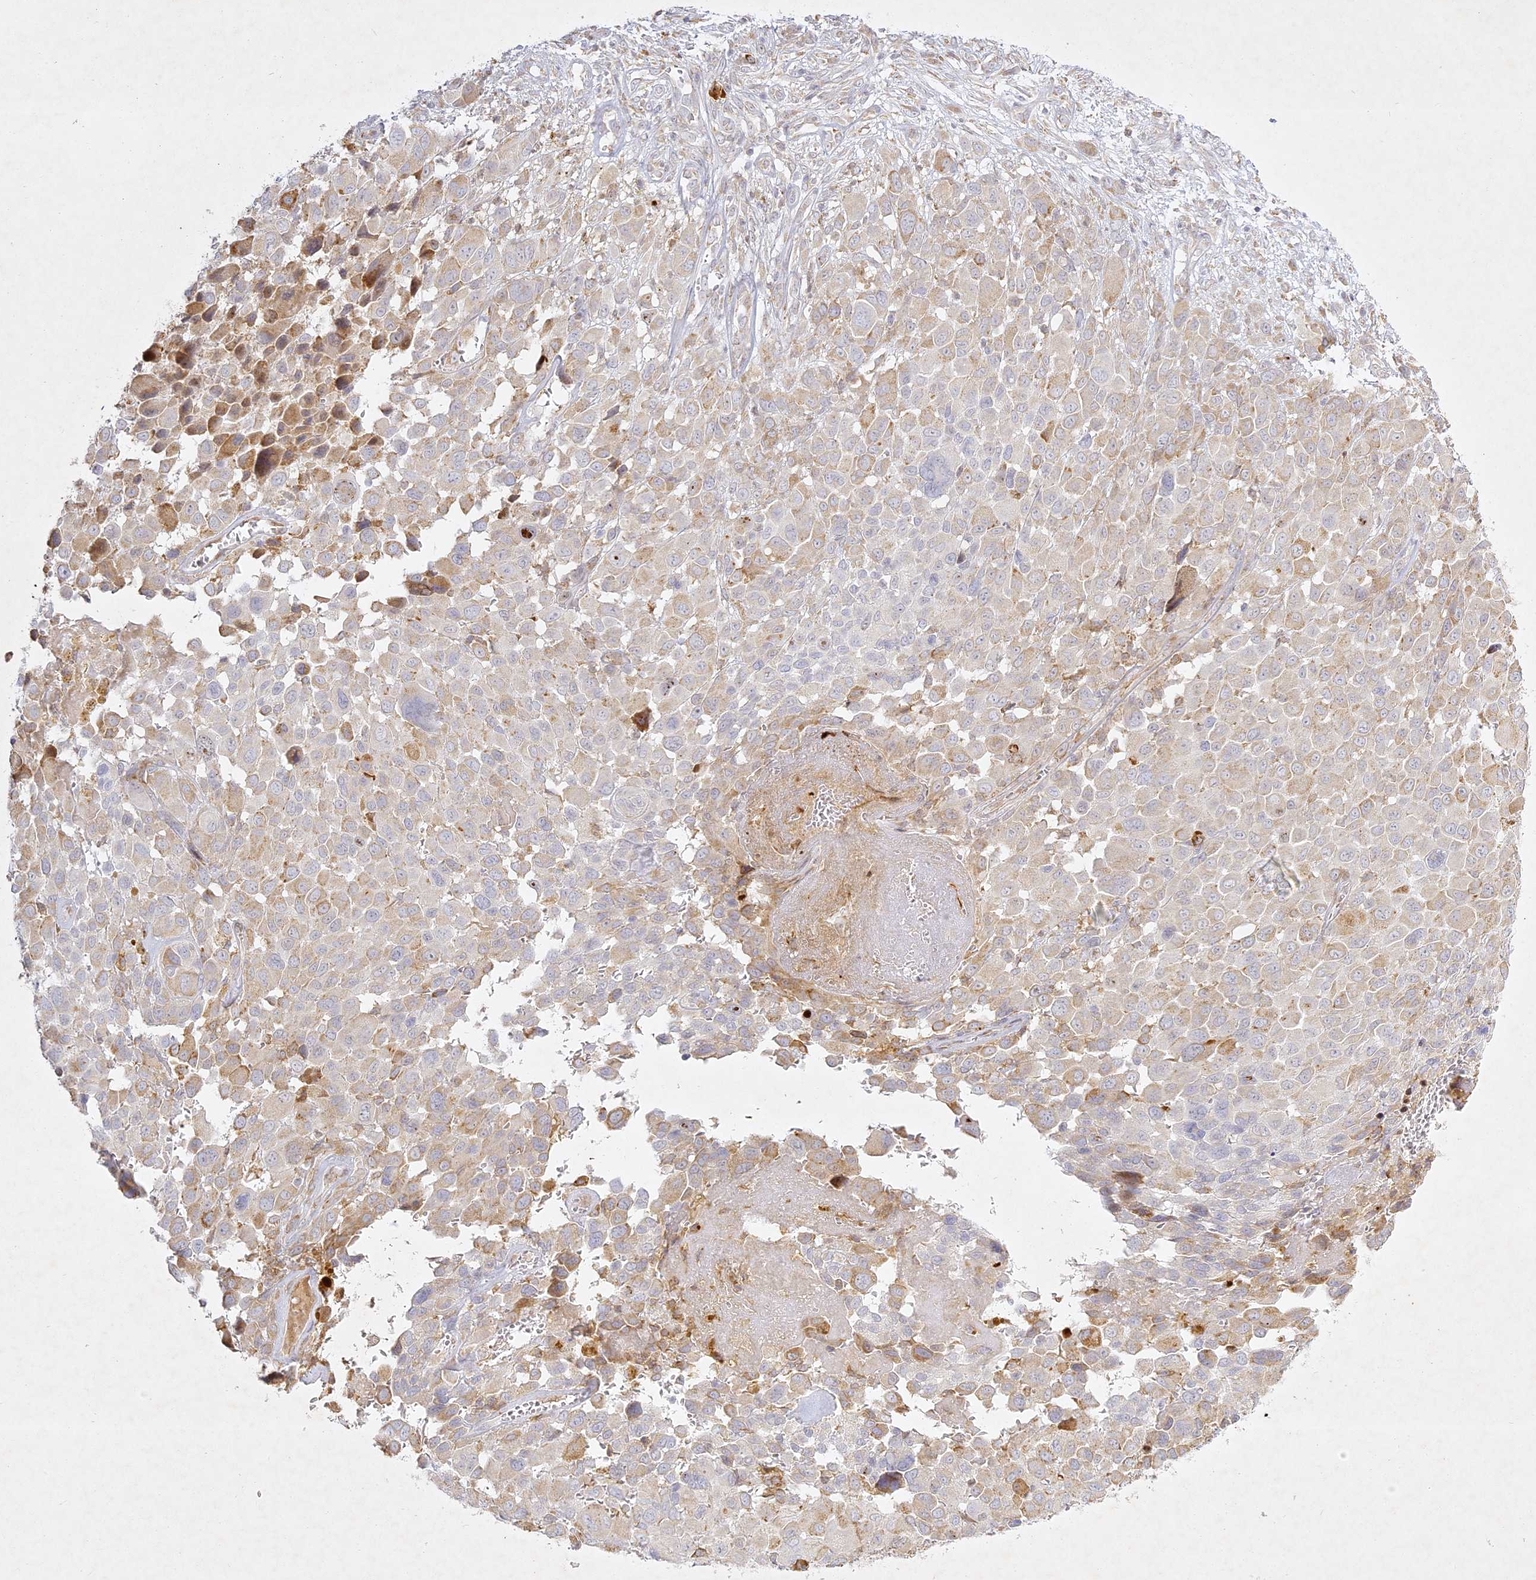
{"staining": {"intensity": "moderate", "quantity": "<25%", "location": "cytoplasmic/membranous,nuclear"}, "tissue": "melanoma", "cell_type": "Tumor cells", "image_type": "cancer", "snomed": [{"axis": "morphology", "description": "Malignant melanoma, NOS"}, {"axis": "topography", "description": "Skin of trunk"}], "caption": "Malignant melanoma tissue displays moderate cytoplasmic/membranous and nuclear positivity in about <25% of tumor cells (DAB IHC, brown staining for protein, blue staining for nuclei).", "gene": "SLC30A5", "patient": {"sex": "male", "age": 71}}